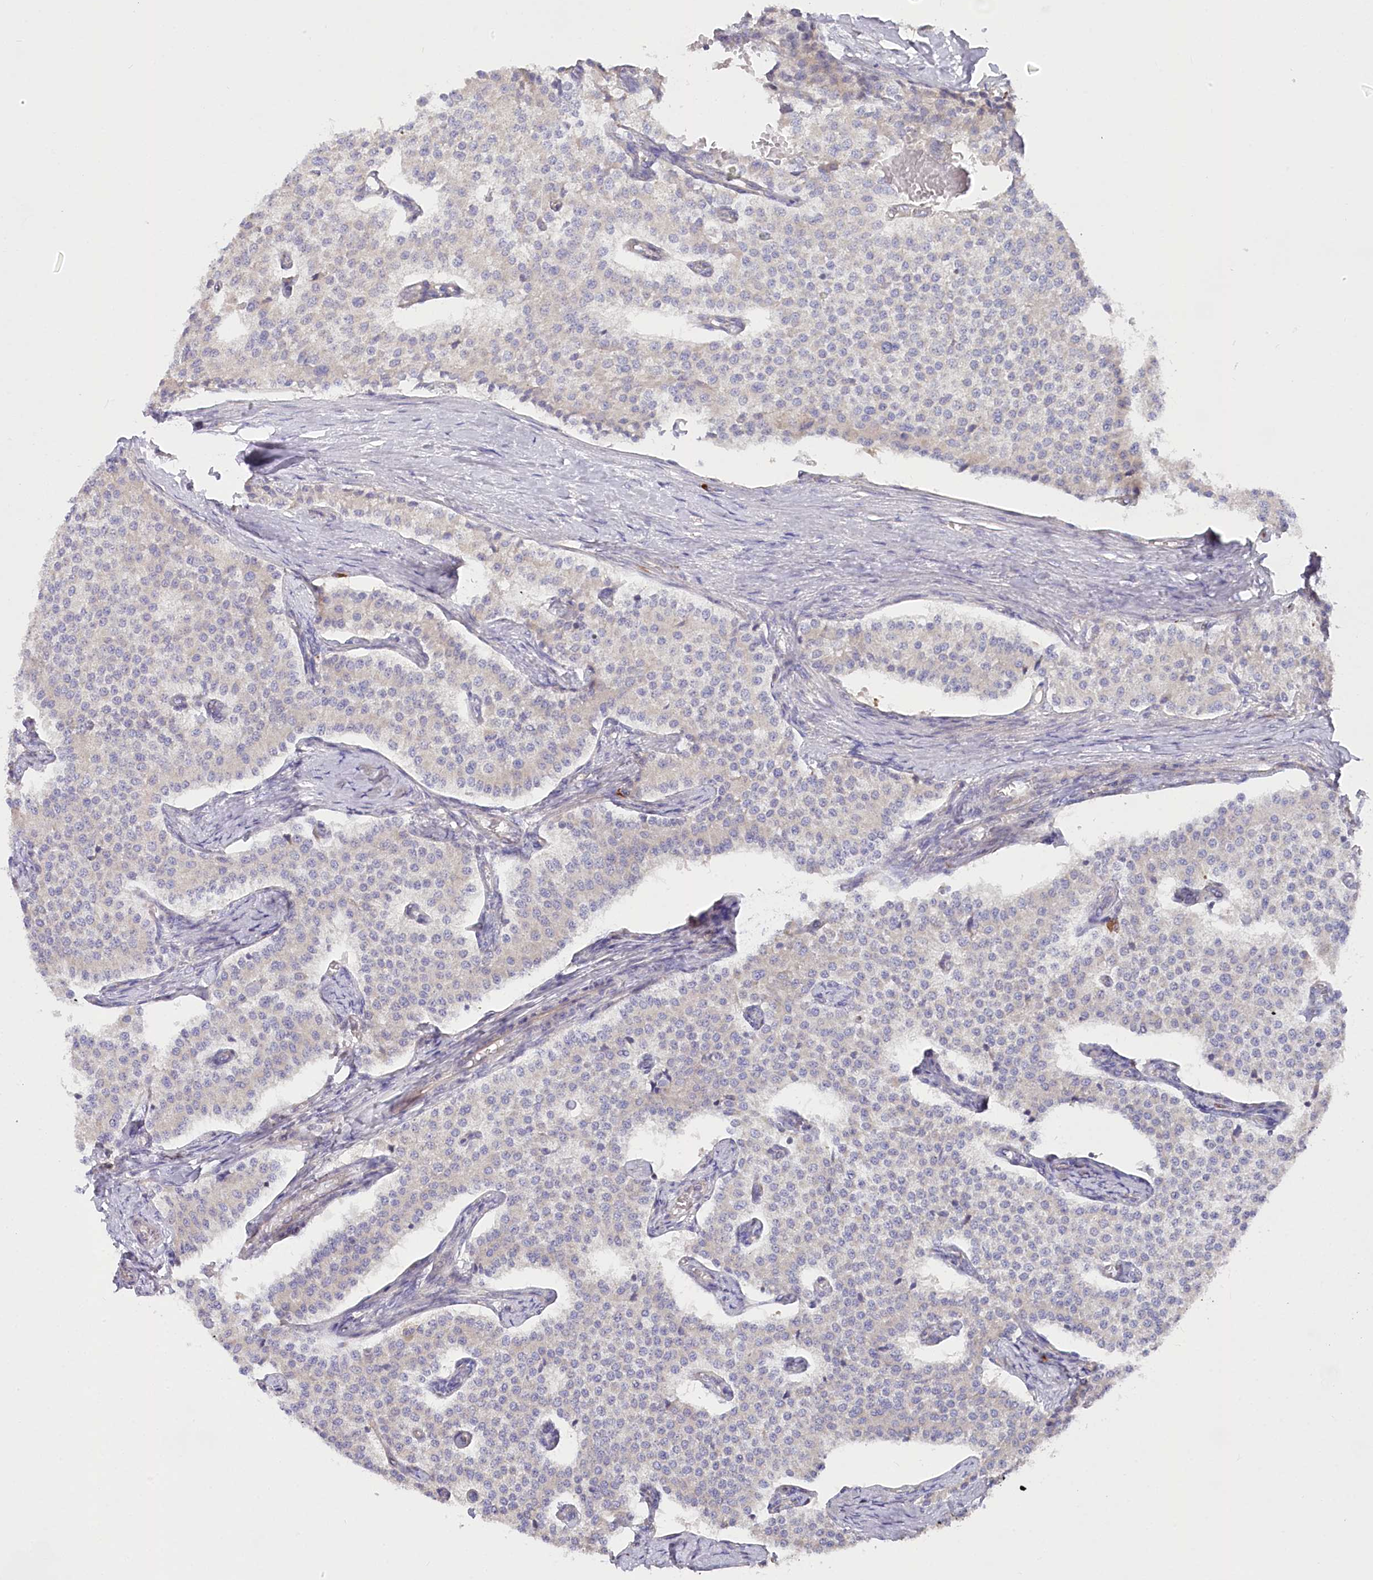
{"staining": {"intensity": "negative", "quantity": "none", "location": "none"}, "tissue": "carcinoid", "cell_type": "Tumor cells", "image_type": "cancer", "snomed": [{"axis": "morphology", "description": "Carcinoid, malignant, NOS"}, {"axis": "topography", "description": "Colon"}], "caption": "Tumor cells are negative for protein expression in human malignant carcinoid.", "gene": "POGLUT1", "patient": {"sex": "female", "age": 52}}